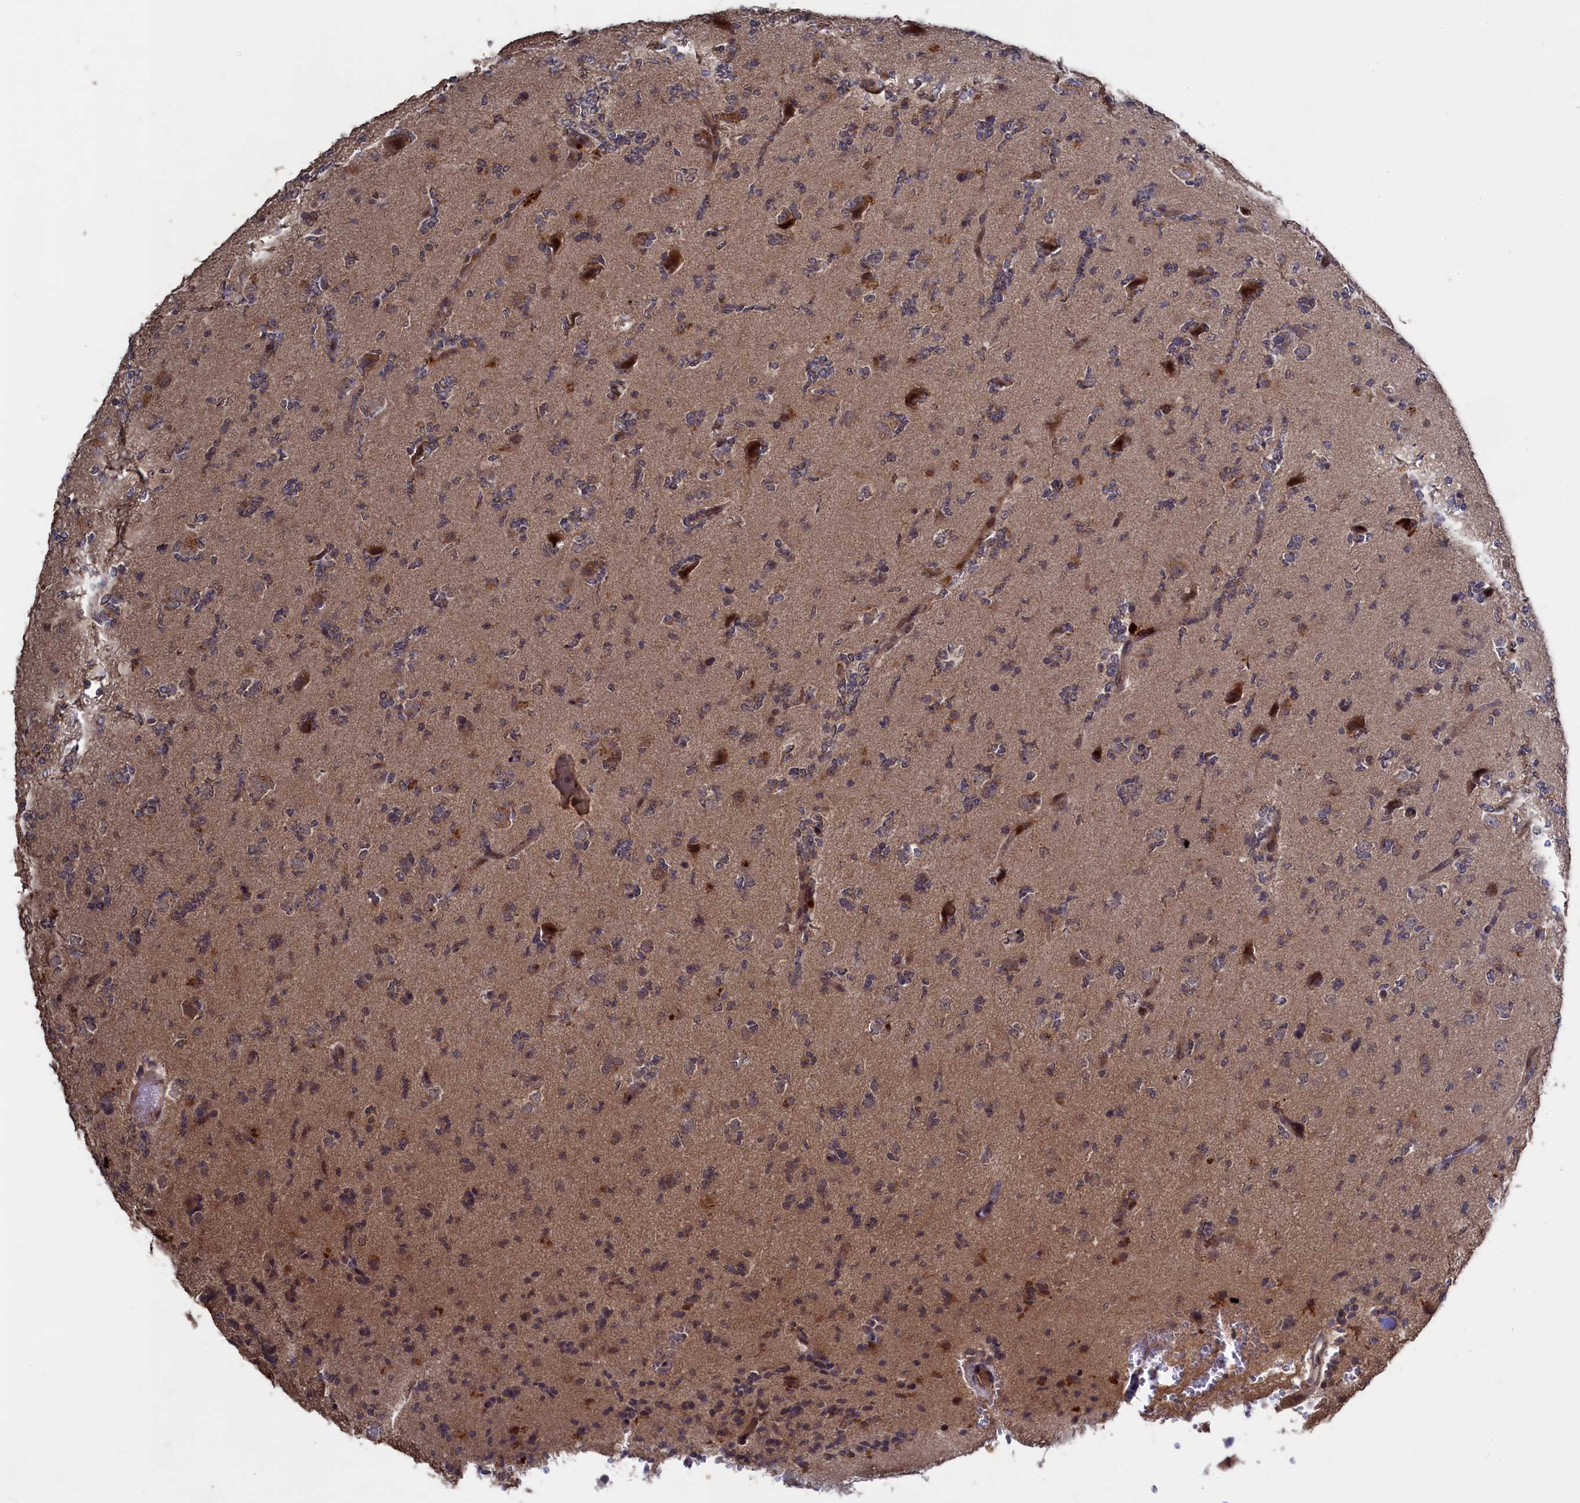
{"staining": {"intensity": "moderate", "quantity": "<25%", "location": "cytoplasmic/membranous"}, "tissue": "glioma", "cell_type": "Tumor cells", "image_type": "cancer", "snomed": [{"axis": "morphology", "description": "Glioma, malignant, High grade"}, {"axis": "topography", "description": "Brain"}], "caption": "Tumor cells display moderate cytoplasmic/membranous expression in approximately <25% of cells in malignant high-grade glioma. (IHC, brightfield microscopy, high magnification).", "gene": "TMC5", "patient": {"sex": "female", "age": 62}}